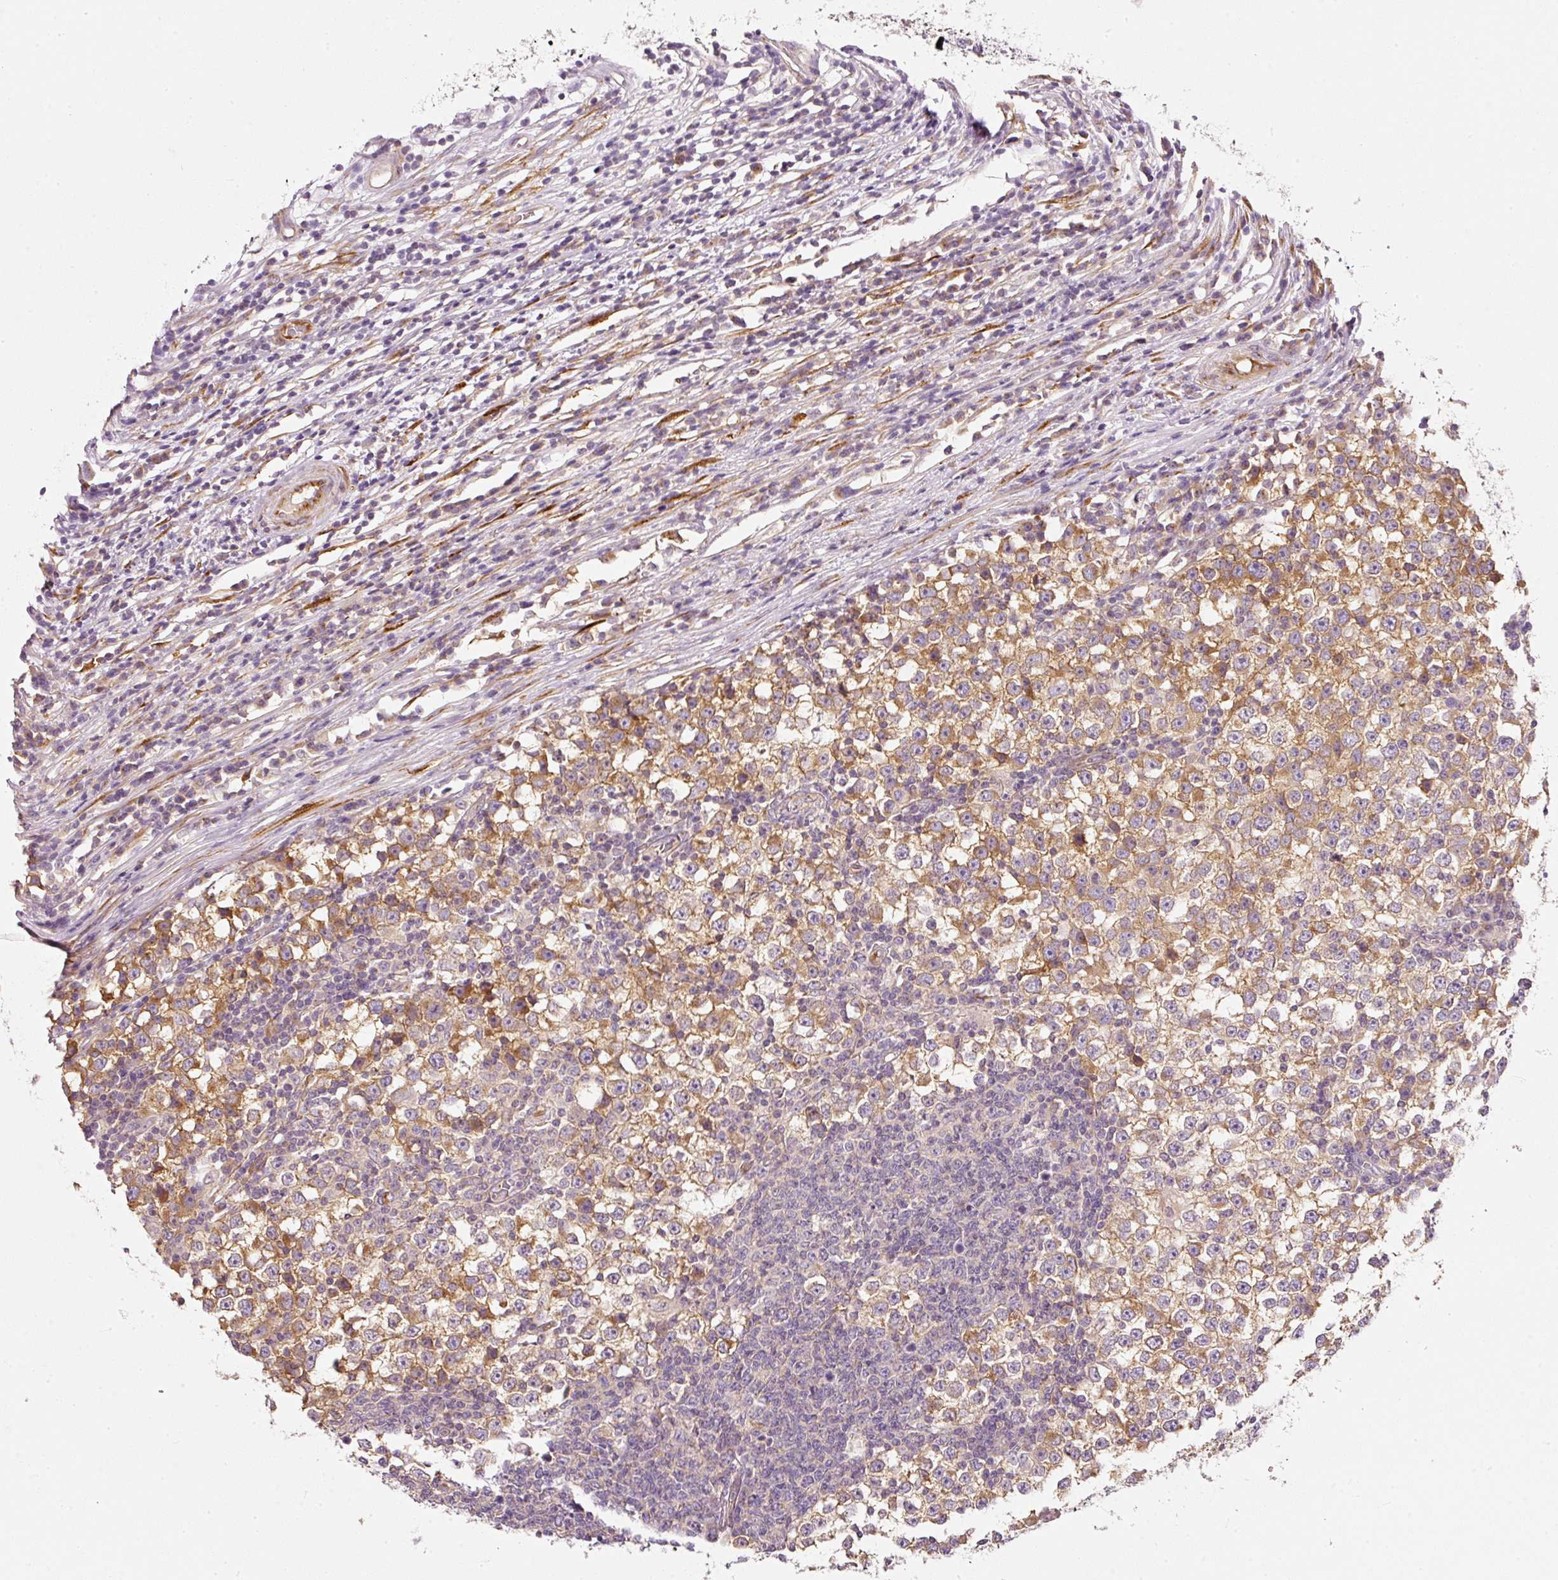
{"staining": {"intensity": "moderate", "quantity": ">75%", "location": "cytoplasmic/membranous"}, "tissue": "testis cancer", "cell_type": "Tumor cells", "image_type": "cancer", "snomed": [{"axis": "morphology", "description": "Seminoma, NOS"}, {"axis": "topography", "description": "Testis"}], "caption": "Protein positivity by immunohistochemistry (IHC) exhibits moderate cytoplasmic/membranous expression in approximately >75% of tumor cells in testis cancer. (DAB = brown stain, brightfield microscopy at high magnification).", "gene": "RNF167", "patient": {"sex": "male", "age": 65}}